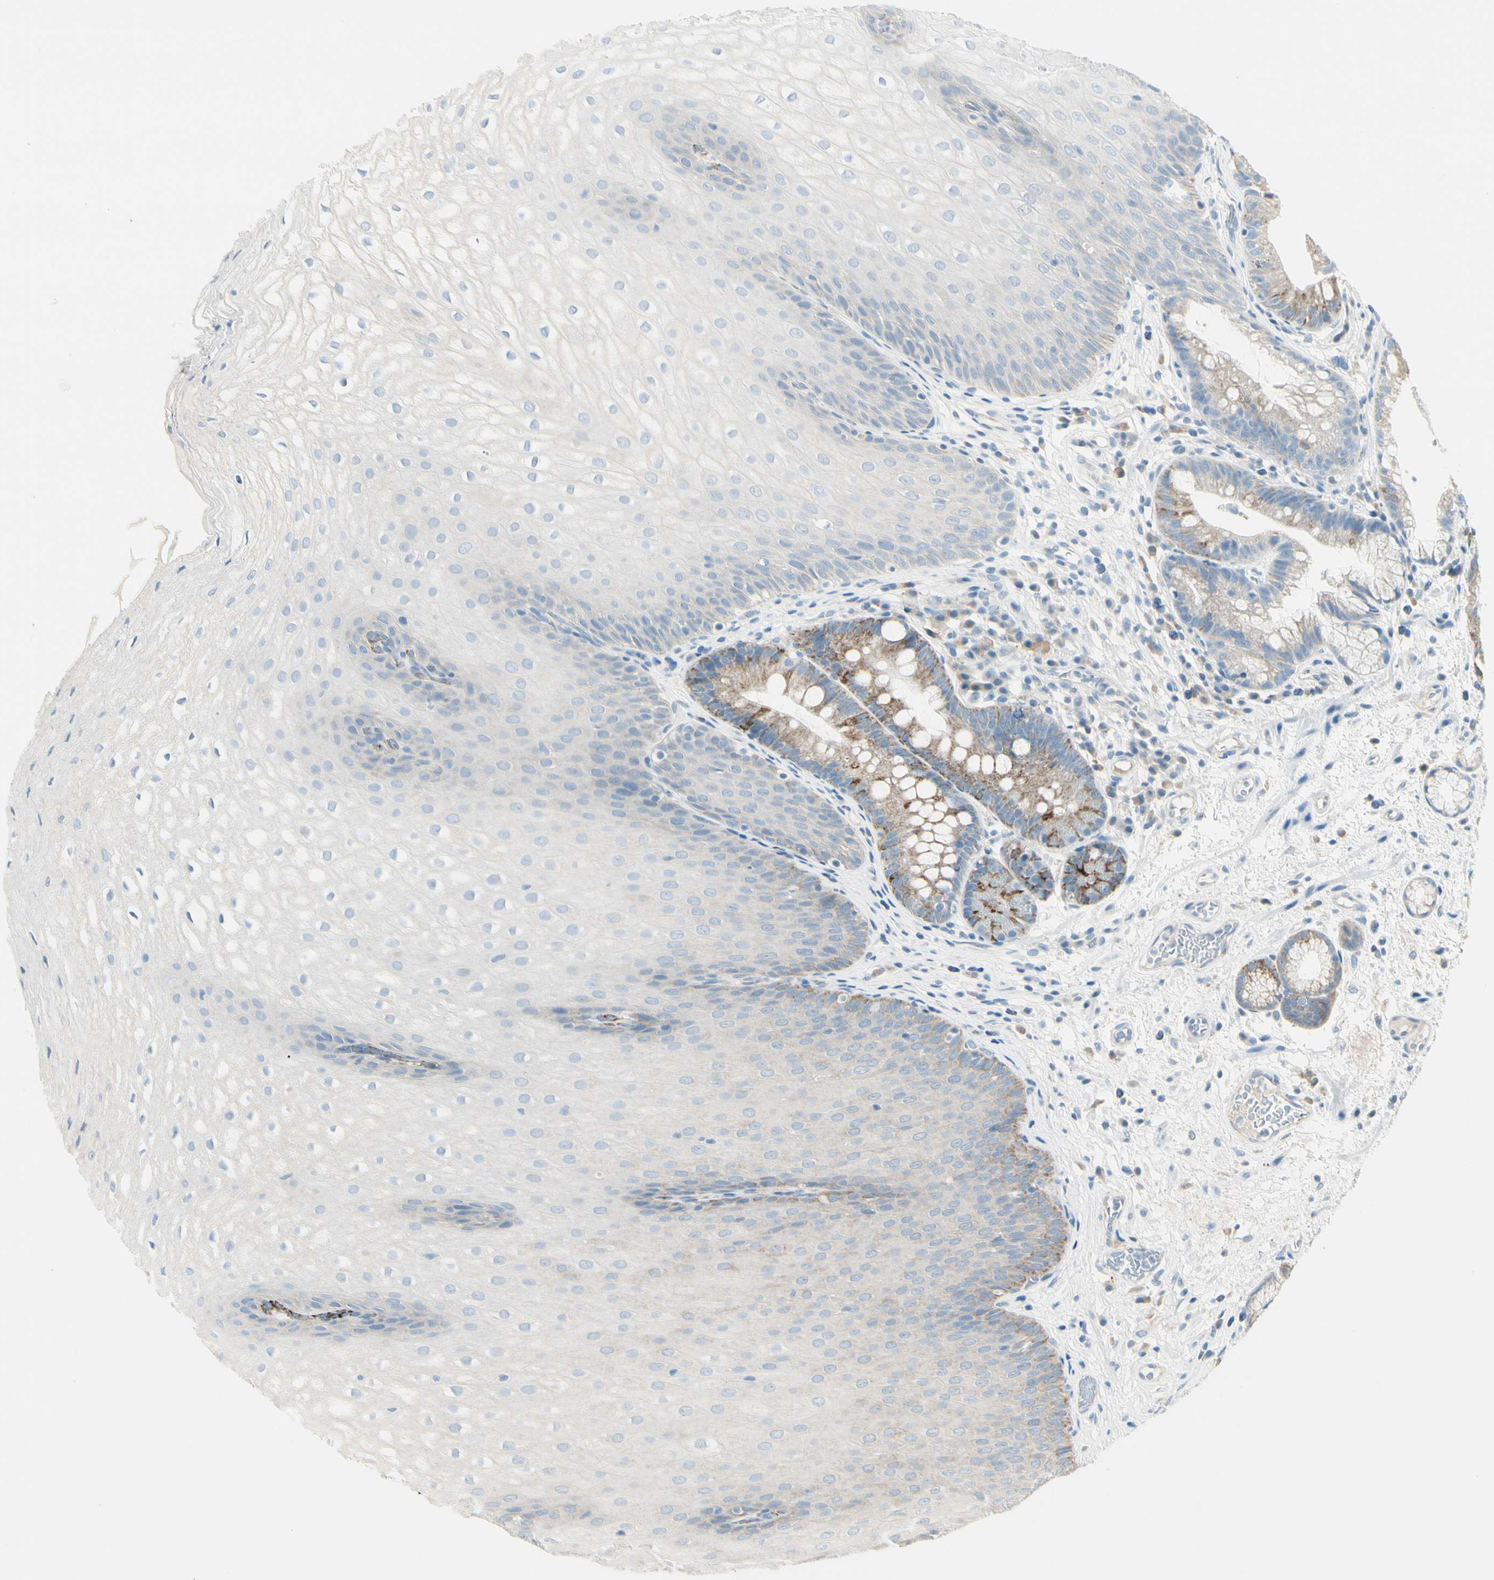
{"staining": {"intensity": "moderate", "quantity": "<25%", "location": "cytoplasmic/membranous"}, "tissue": "stomach", "cell_type": "Glandular cells", "image_type": "normal", "snomed": [{"axis": "morphology", "description": "Normal tissue, NOS"}, {"axis": "topography", "description": "Stomach, upper"}], "caption": "An image showing moderate cytoplasmic/membranous positivity in approximately <25% of glandular cells in normal stomach, as visualized by brown immunohistochemical staining.", "gene": "SLC6A15", "patient": {"sex": "male", "age": 72}}